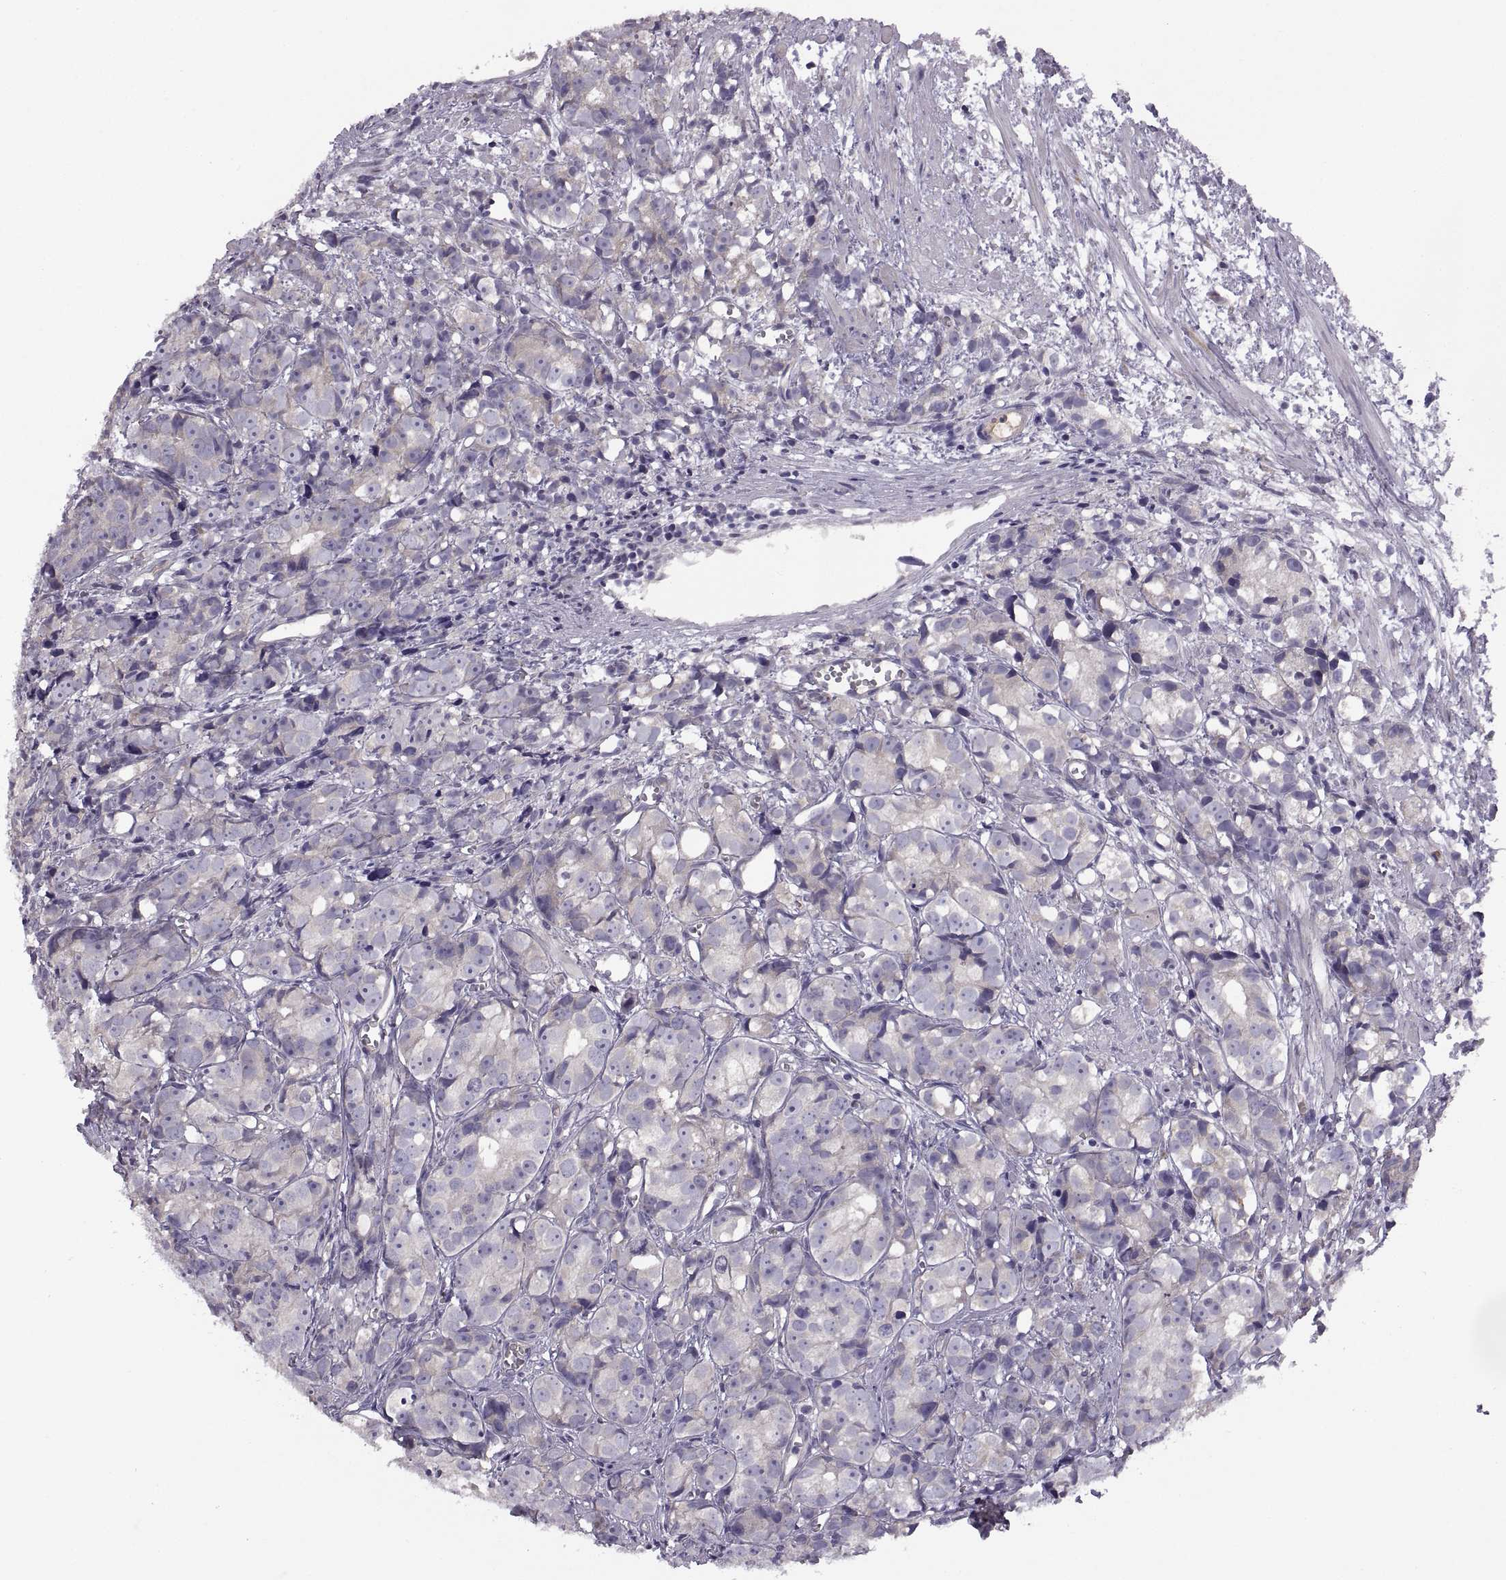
{"staining": {"intensity": "negative", "quantity": "none", "location": "none"}, "tissue": "prostate cancer", "cell_type": "Tumor cells", "image_type": "cancer", "snomed": [{"axis": "morphology", "description": "Adenocarcinoma, High grade"}, {"axis": "topography", "description": "Prostate"}], "caption": "Immunohistochemistry photomicrograph of human high-grade adenocarcinoma (prostate) stained for a protein (brown), which demonstrates no staining in tumor cells.", "gene": "ACSBG2", "patient": {"sex": "male", "age": 77}}